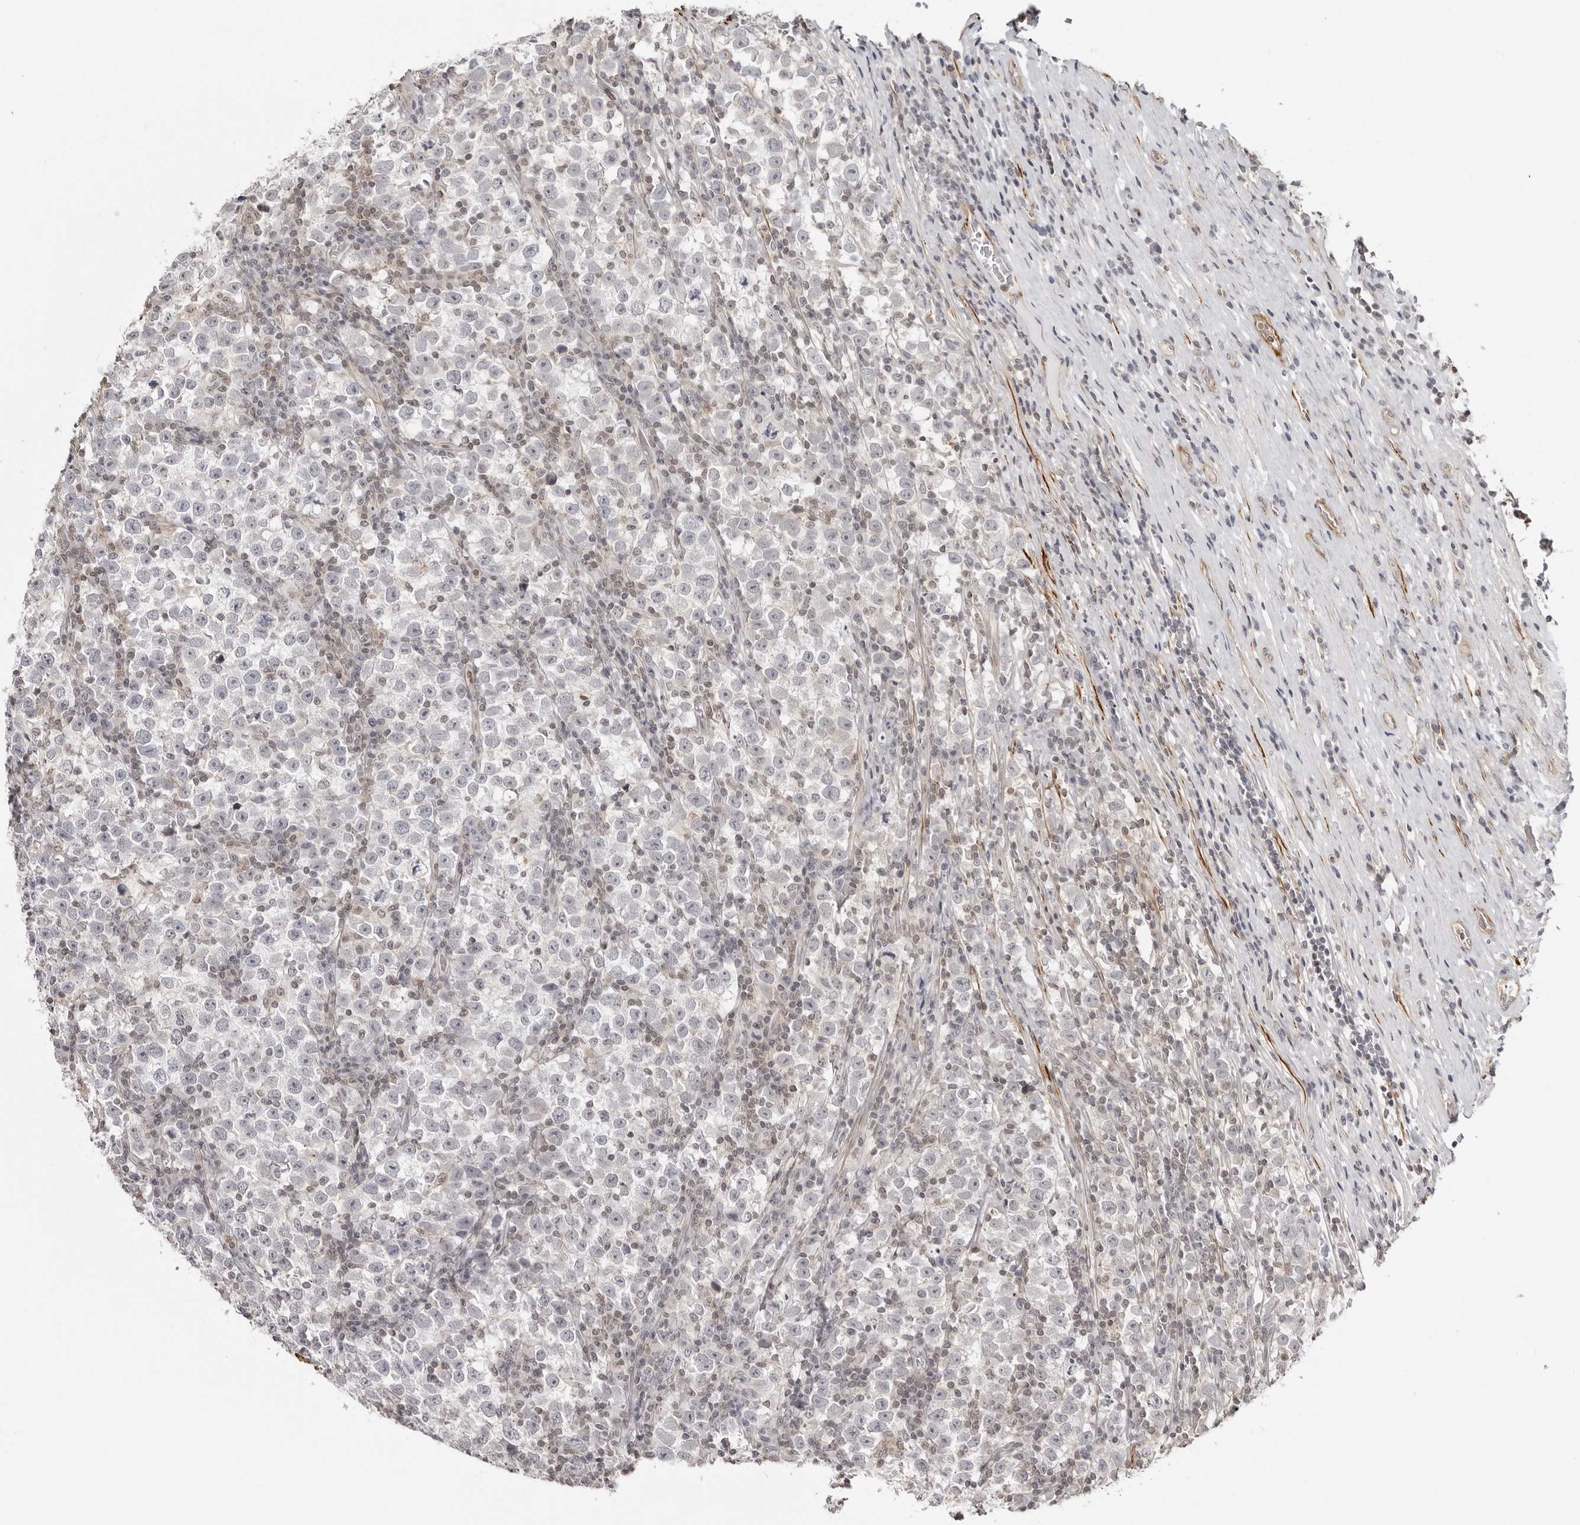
{"staining": {"intensity": "negative", "quantity": "none", "location": "none"}, "tissue": "testis cancer", "cell_type": "Tumor cells", "image_type": "cancer", "snomed": [{"axis": "morphology", "description": "Normal tissue, NOS"}, {"axis": "morphology", "description": "Seminoma, NOS"}, {"axis": "topography", "description": "Testis"}], "caption": "There is no significant positivity in tumor cells of testis cancer (seminoma). (DAB (3,3'-diaminobenzidine) immunohistochemistry (IHC) visualized using brightfield microscopy, high magnification).", "gene": "UNK", "patient": {"sex": "male", "age": 43}}